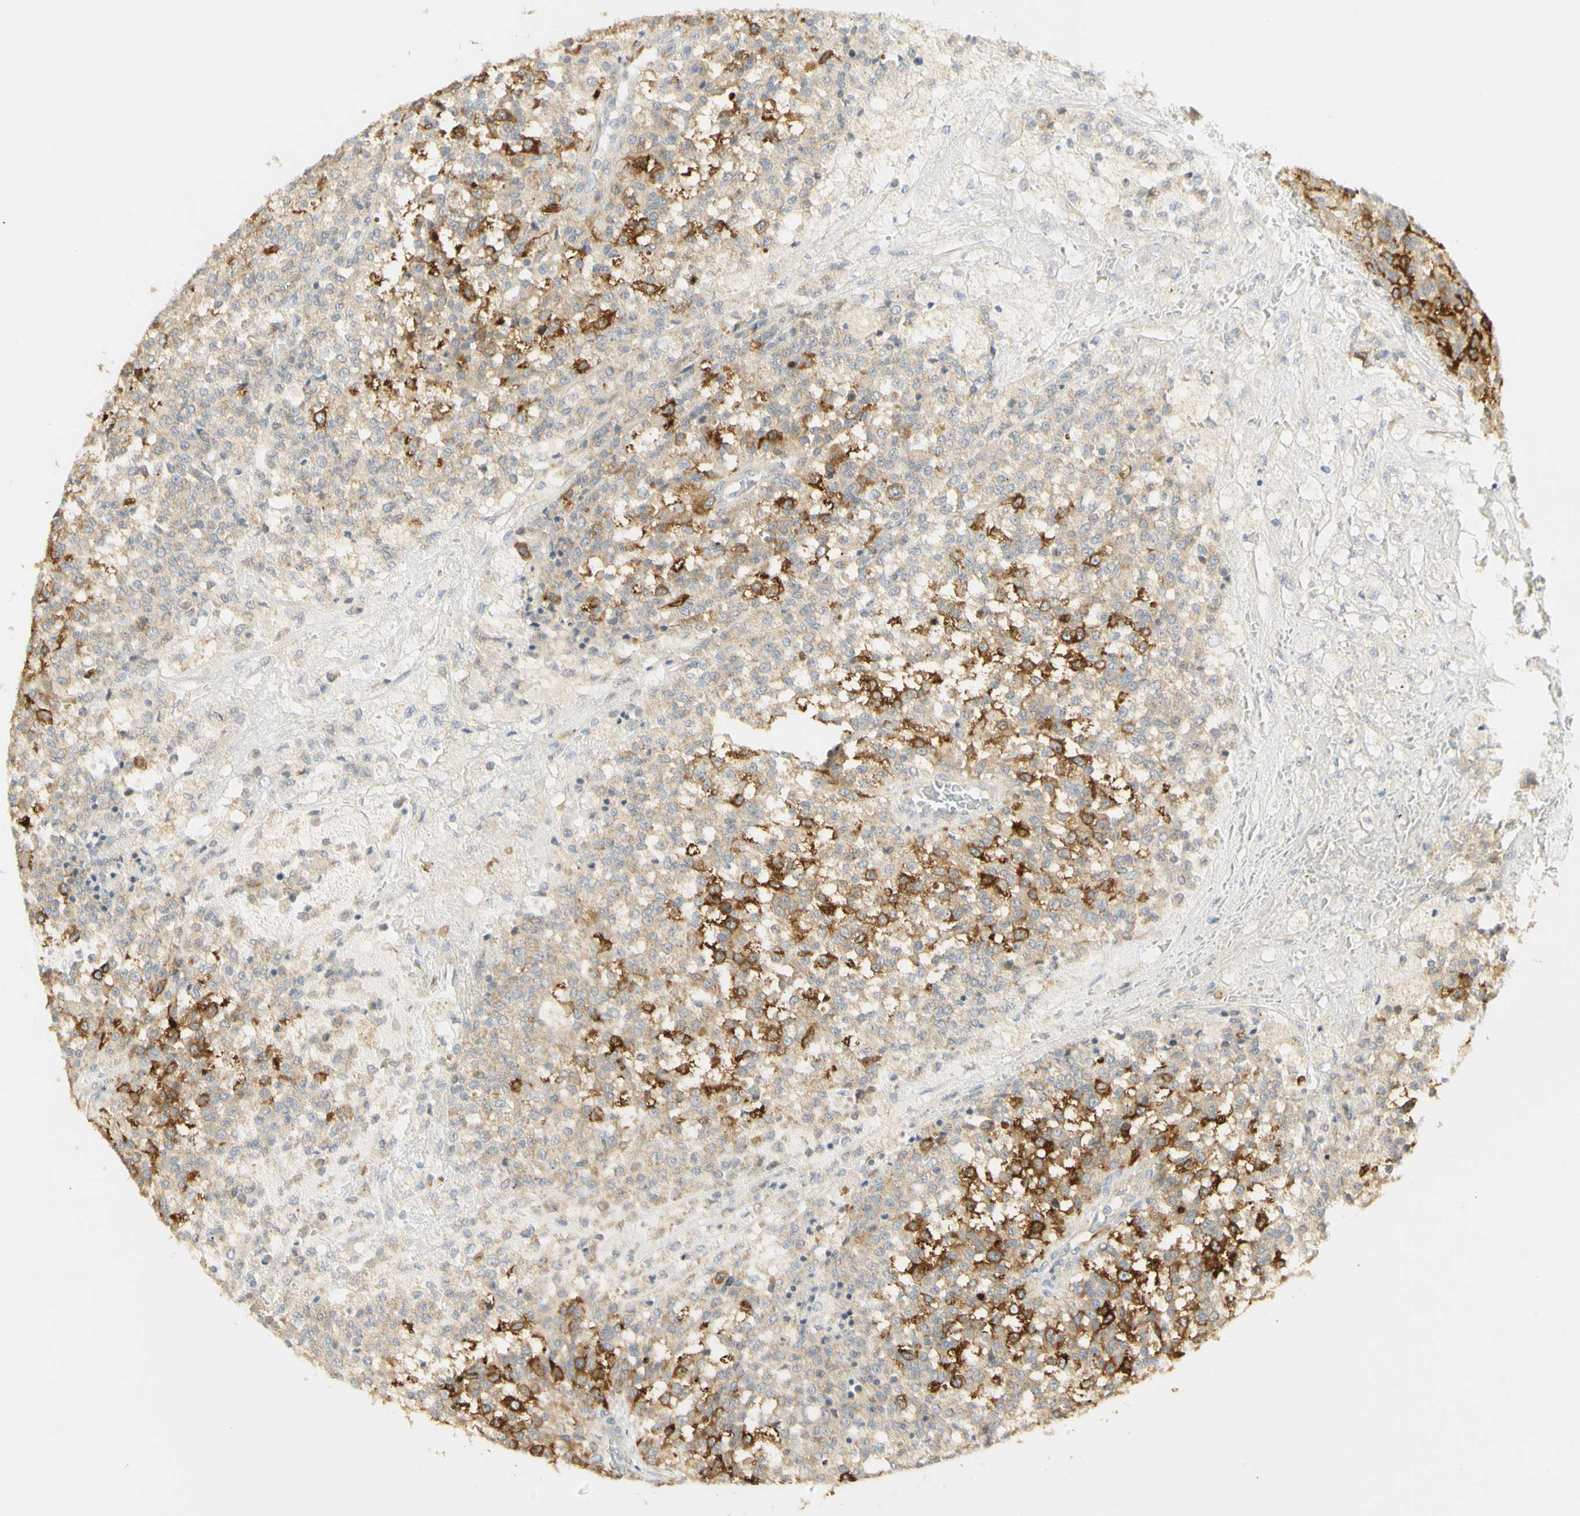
{"staining": {"intensity": "strong", "quantity": "25%-75%", "location": "cytoplasmic/membranous"}, "tissue": "testis cancer", "cell_type": "Tumor cells", "image_type": "cancer", "snomed": [{"axis": "morphology", "description": "Seminoma, NOS"}, {"axis": "topography", "description": "Testis"}], "caption": "Immunohistochemistry (IHC) staining of testis cancer, which displays high levels of strong cytoplasmic/membranous positivity in approximately 25%-75% of tumor cells indicating strong cytoplasmic/membranous protein staining. The staining was performed using DAB (3,3'-diaminobenzidine) (brown) for protein detection and nuclei were counterstained in hematoxylin (blue).", "gene": "KIF11", "patient": {"sex": "male", "age": 59}}